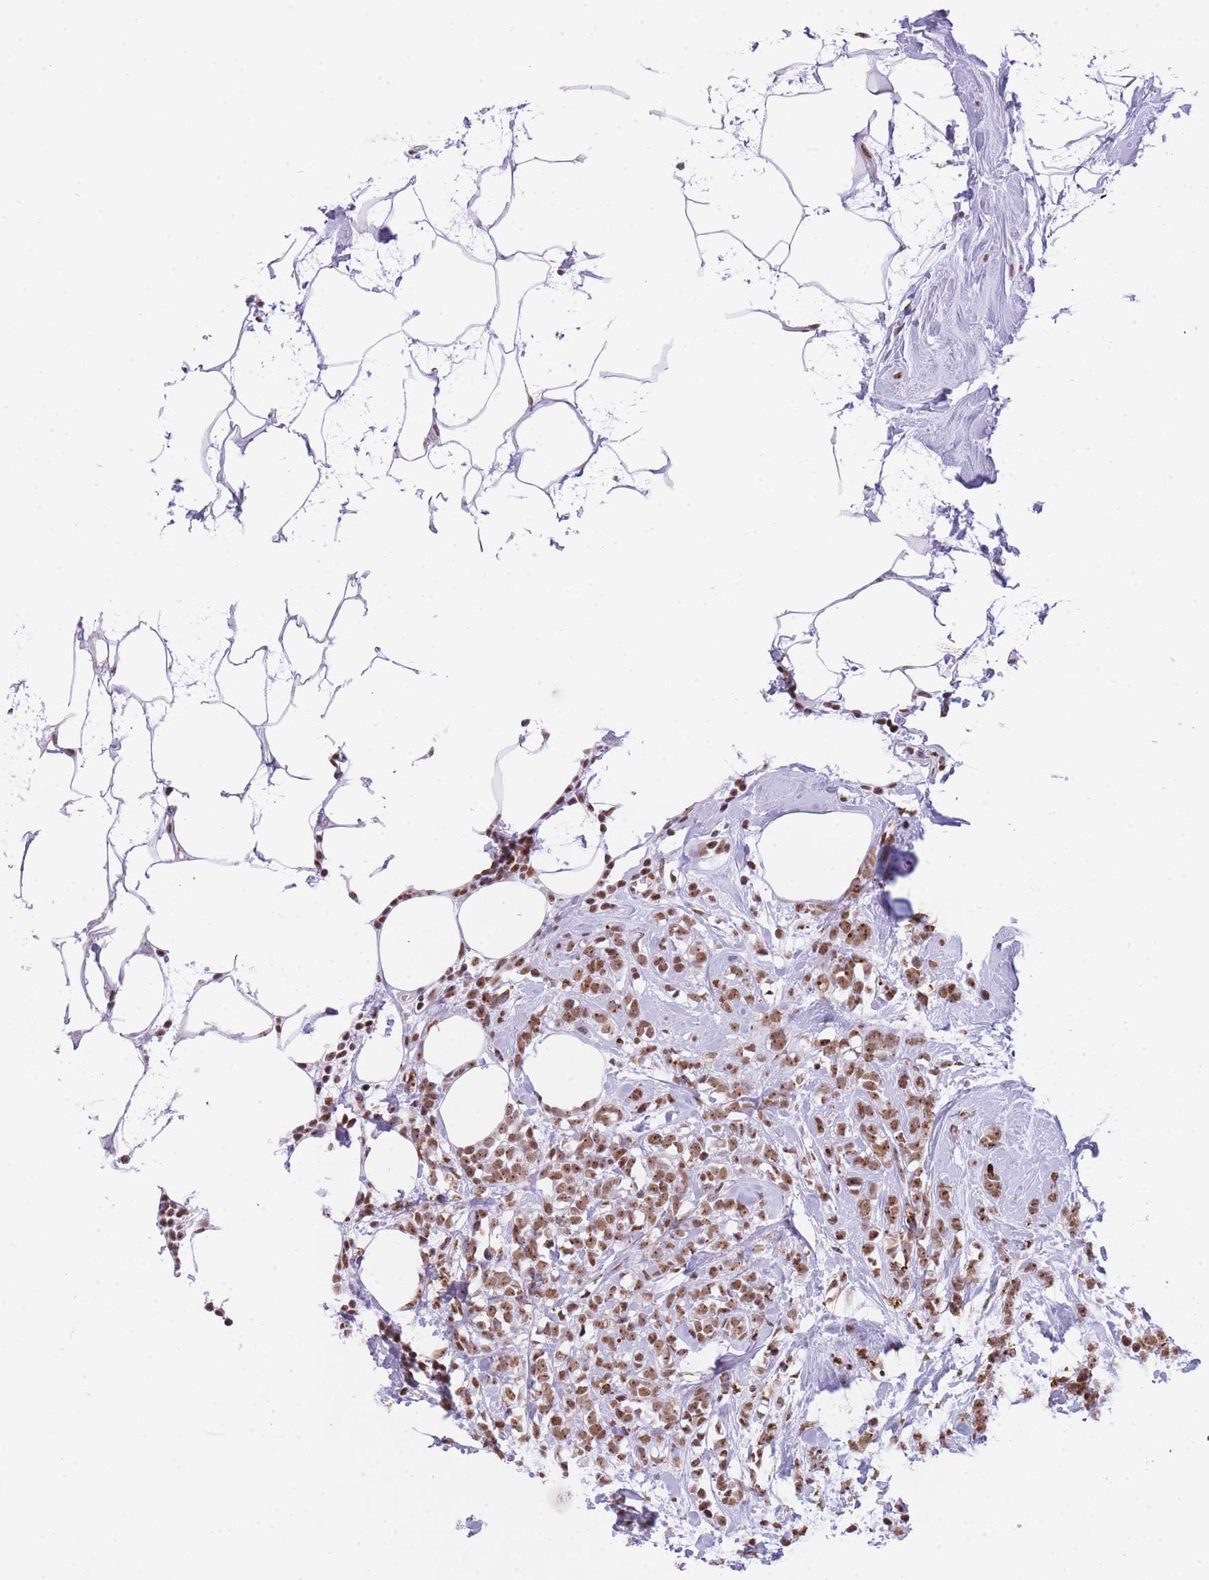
{"staining": {"intensity": "moderate", "quantity": ">75%", "location": "nuclear"}, "tissue": "breast cancer", "cell_type": "Tumor cells", "image_type": "cancer", "snomed": [{"axis": "morphology", "description": "Lobular carcinoma"}, {"axis": "topography", "description": "Breast"}], "caption": "Immunohistochemistry photomicrograph of human breast cancer (lobular carcinoma) stained for a protein (brown), which shows medium levels of moderate nuclear expression in about >75% of tumor cells.", "gene": "EVC2", "patient": {"sex": "female", "age": 58}}